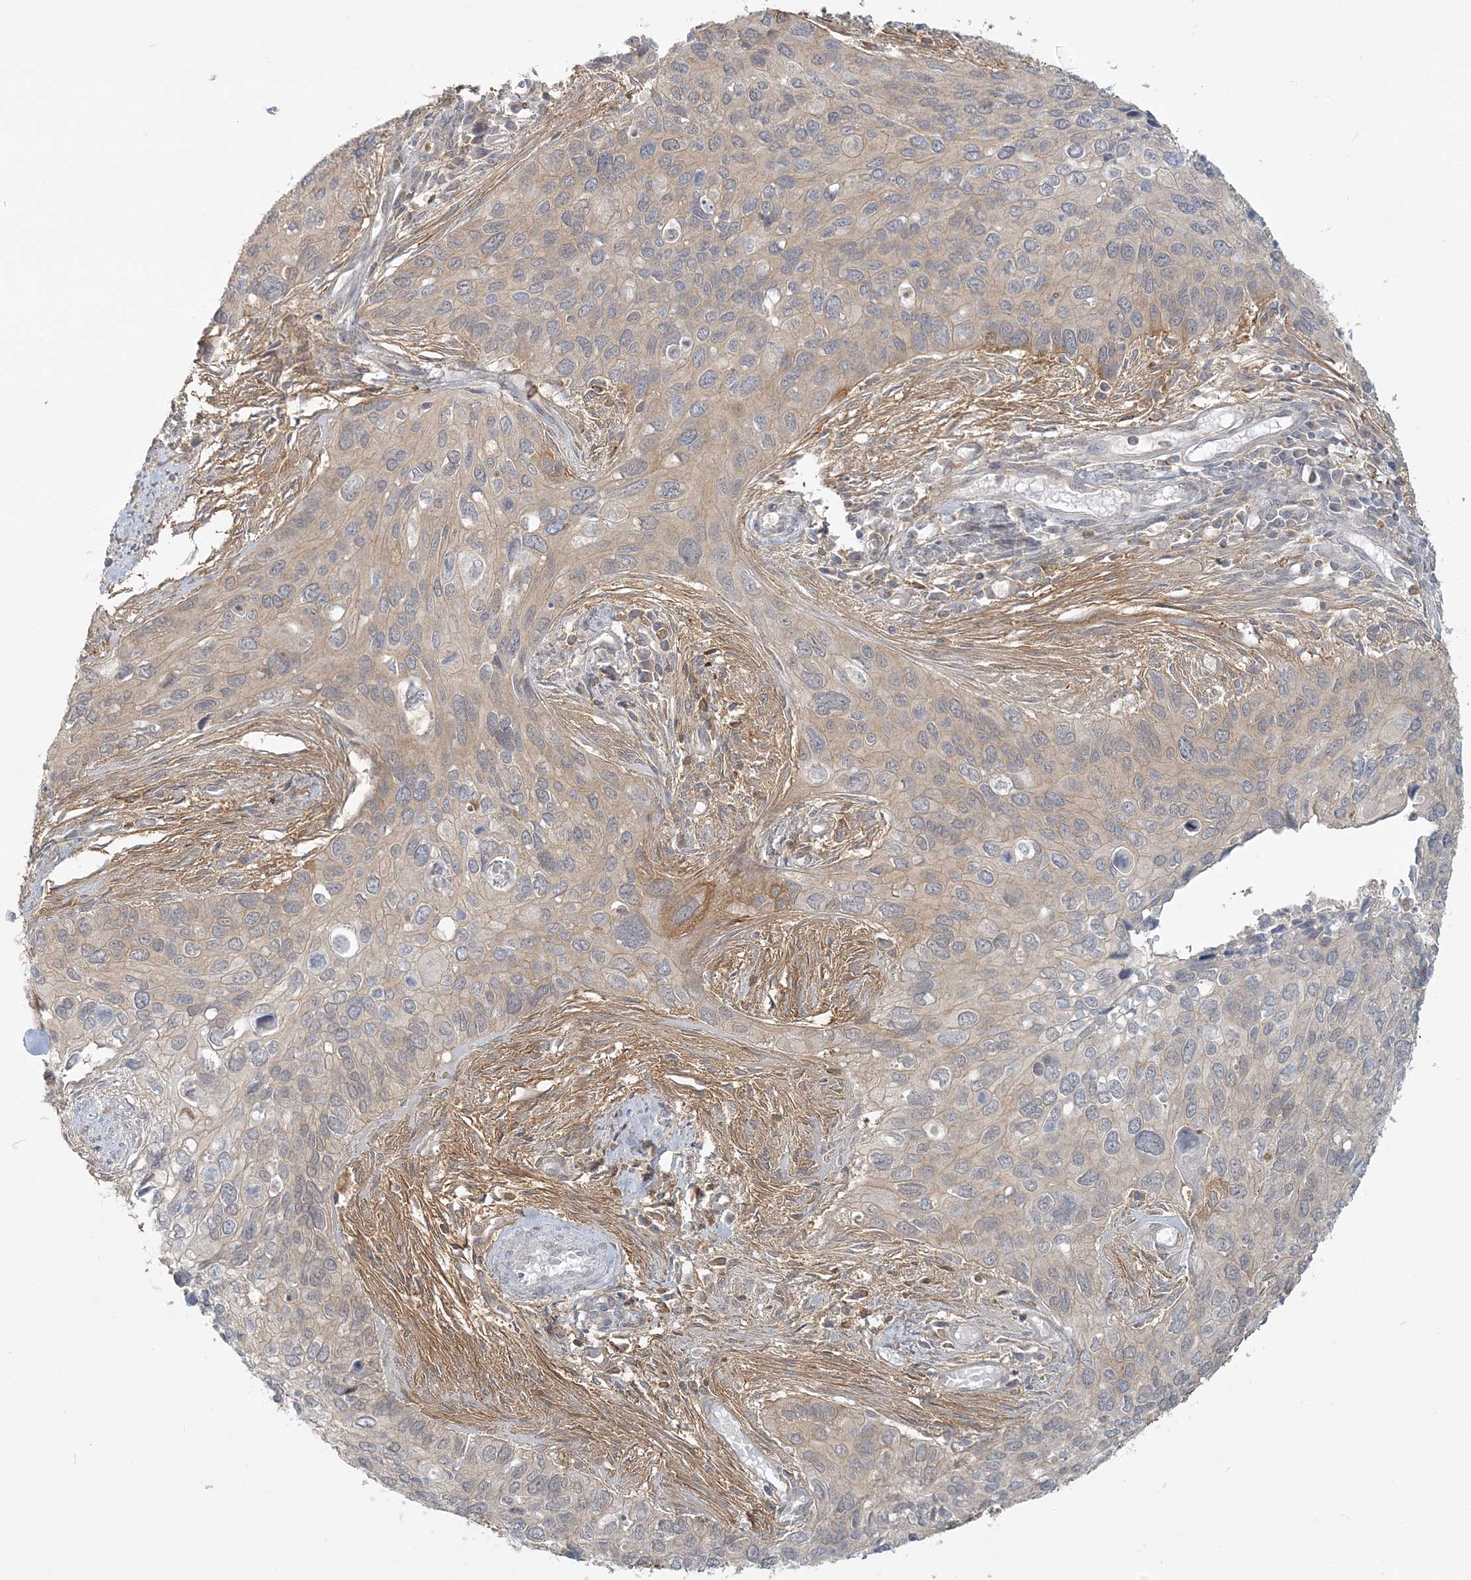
{"staining": {"intensity": "weak", "quantity": "25%-75%", "location": "cytoplasmic/membranous"}, "tissue": "cervical cancer", "cell_type": "Tumor cells", "image_type": "cancer", "snomed": [{"axis": "morphology", "description": "Squamous cell carcinoma, NOS"}, {"axis": "topography", "description": "Cervix"}], "caption": "Cervical cancer (squamous cell carcinoma) stained for a protein (brown) demonstrates weak cytoplasmic/membranous positive positivity in about 25%-75% of tumor cells.", "gene": "ANKS1A", "patient": {"sex": "female", "age": 55}}